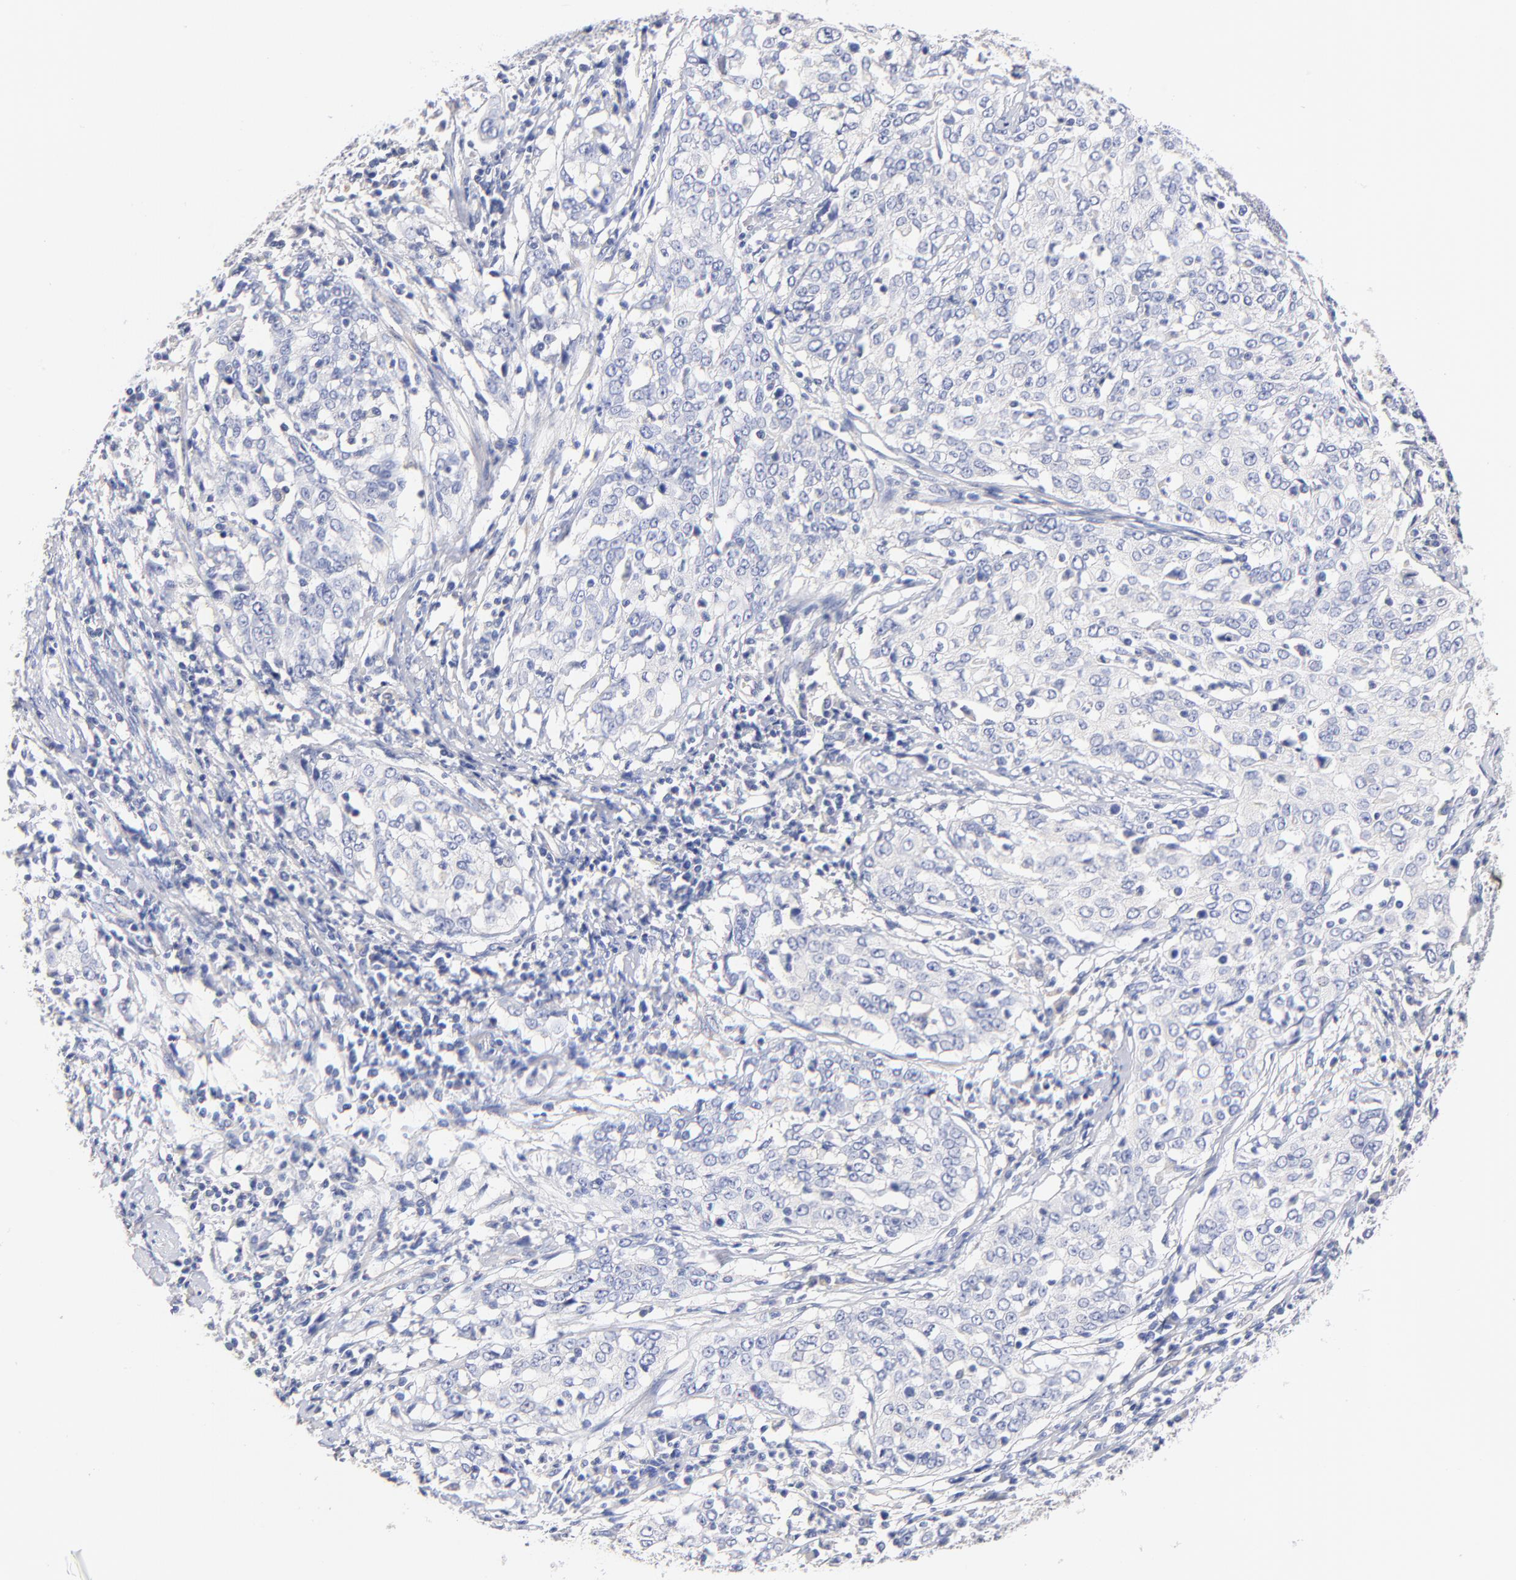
{"staining": {"intensity": "negative", "quantity": "none", "location": "none"}, "tissue": "cervical cancer", "cell_type": "Tumor cells", "image_type": "cancer", "snomed": [{"axis": "morphology", "description": "Squamous cell carcinoma, NOS"}, {"axis": "topography", "description": "Cervix"}], "caption": "Immunohistochemistry micrograph of neoplastic tissue: cervical cancer (squamous cell carcinoma) stained with DAB (3,3'-diaminobenzidine) demonstrates no significant protein expression in tumor cells.", "gene": "HS3ST1", "patient": {"sex": "female", "age": 39}}